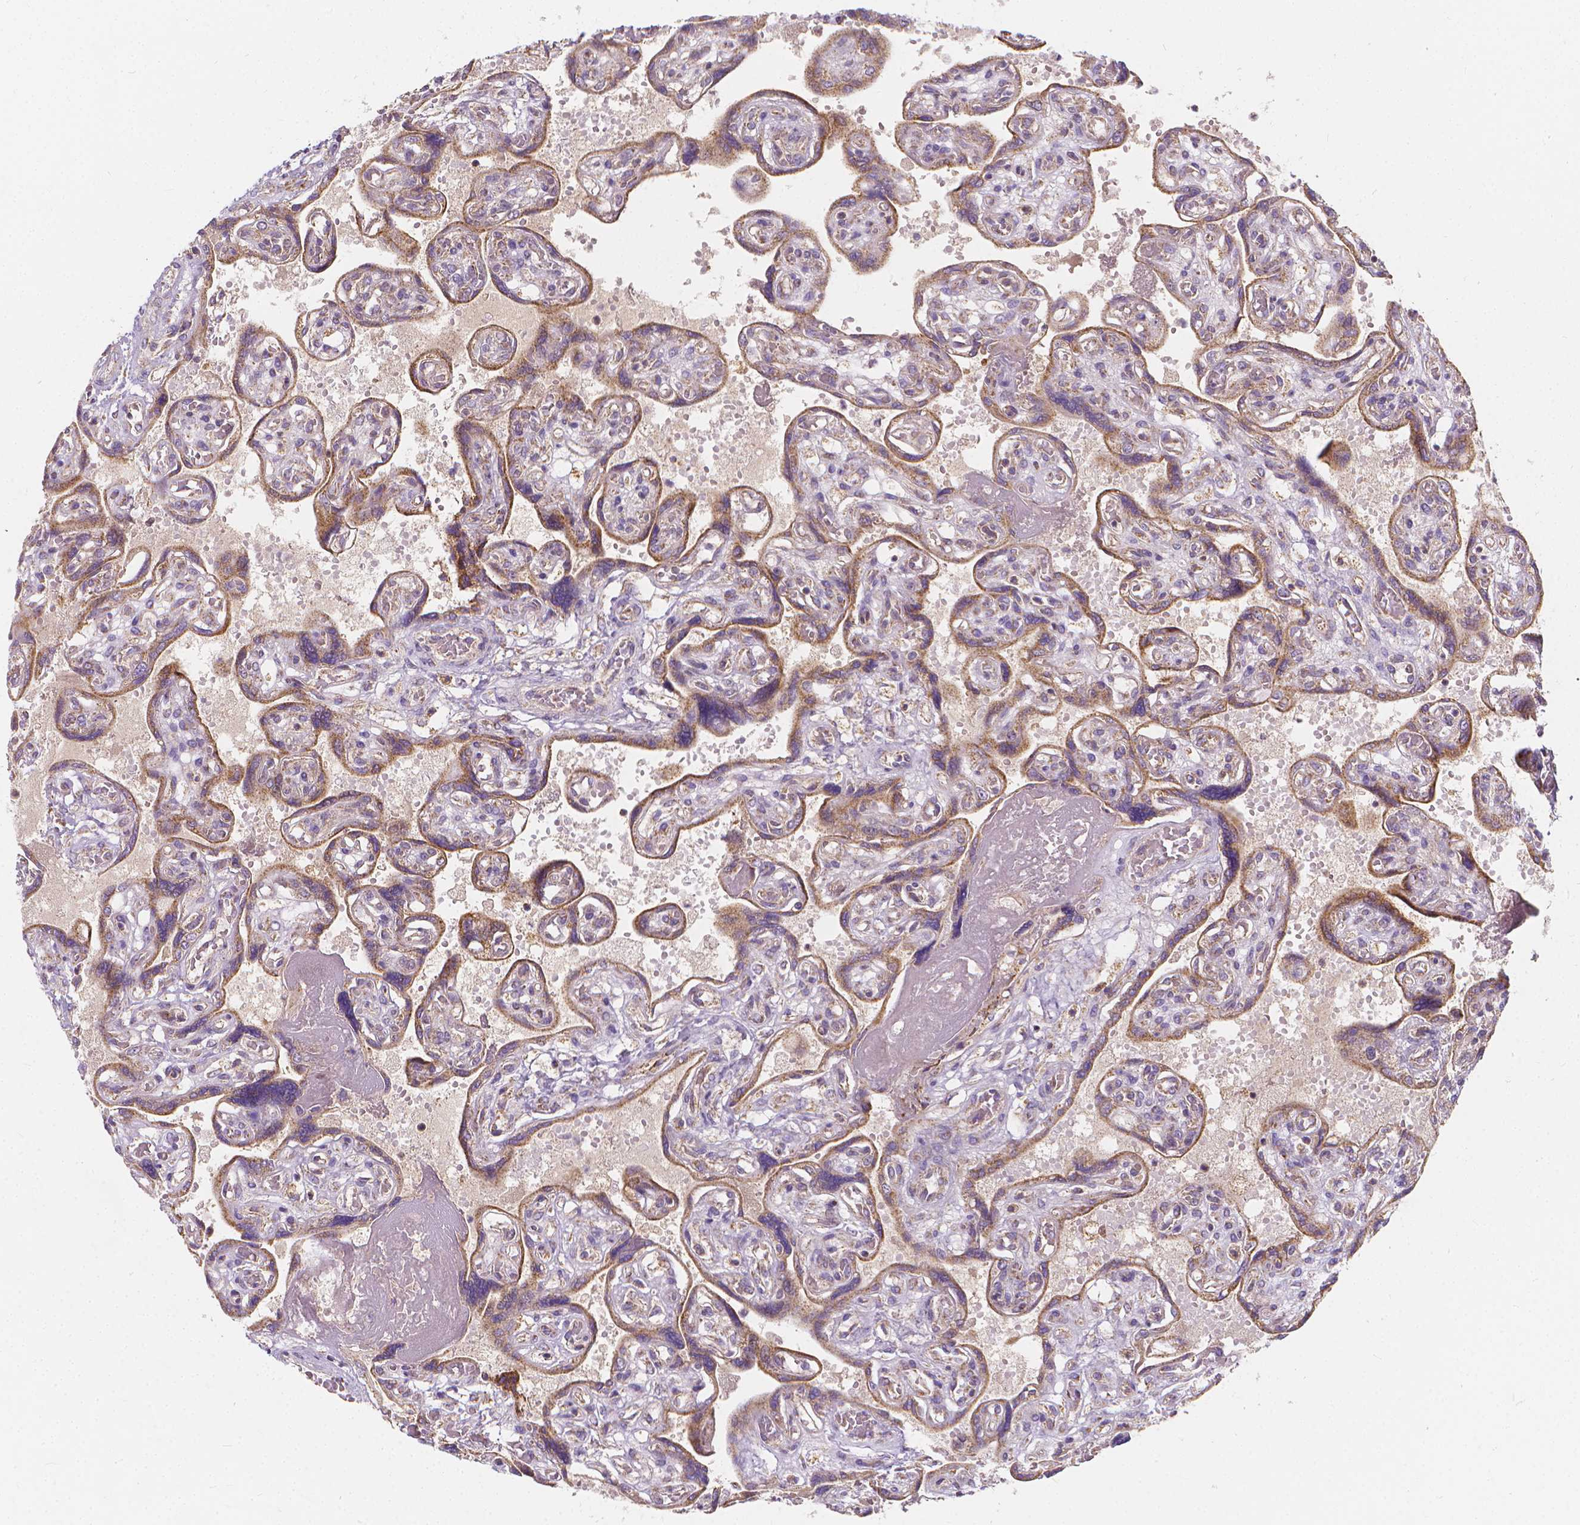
{"staining": {"intensity": "weak", "quantity": ">75%", "location": "cytoplasmic/membranous"}, "tissue": "placenta", "cell_type": "Decidual cells", "image_type": "normal", "snomed": [{"axis": "morphology", "description": "Normal tissue, NOS"}, {"axis": "topography", "description": "Placenta"}], "caption": "Weak cytoplasmic/membranous expression is seen in about >75% of decidual cells in benign placenta. The protein is stained brown, and the nuclei are stained in blue (DAB IHC with brightfield microscopy, high magnification).", "gene": "SNCAIP", "patient": {"sex": "female", "age": 32}}